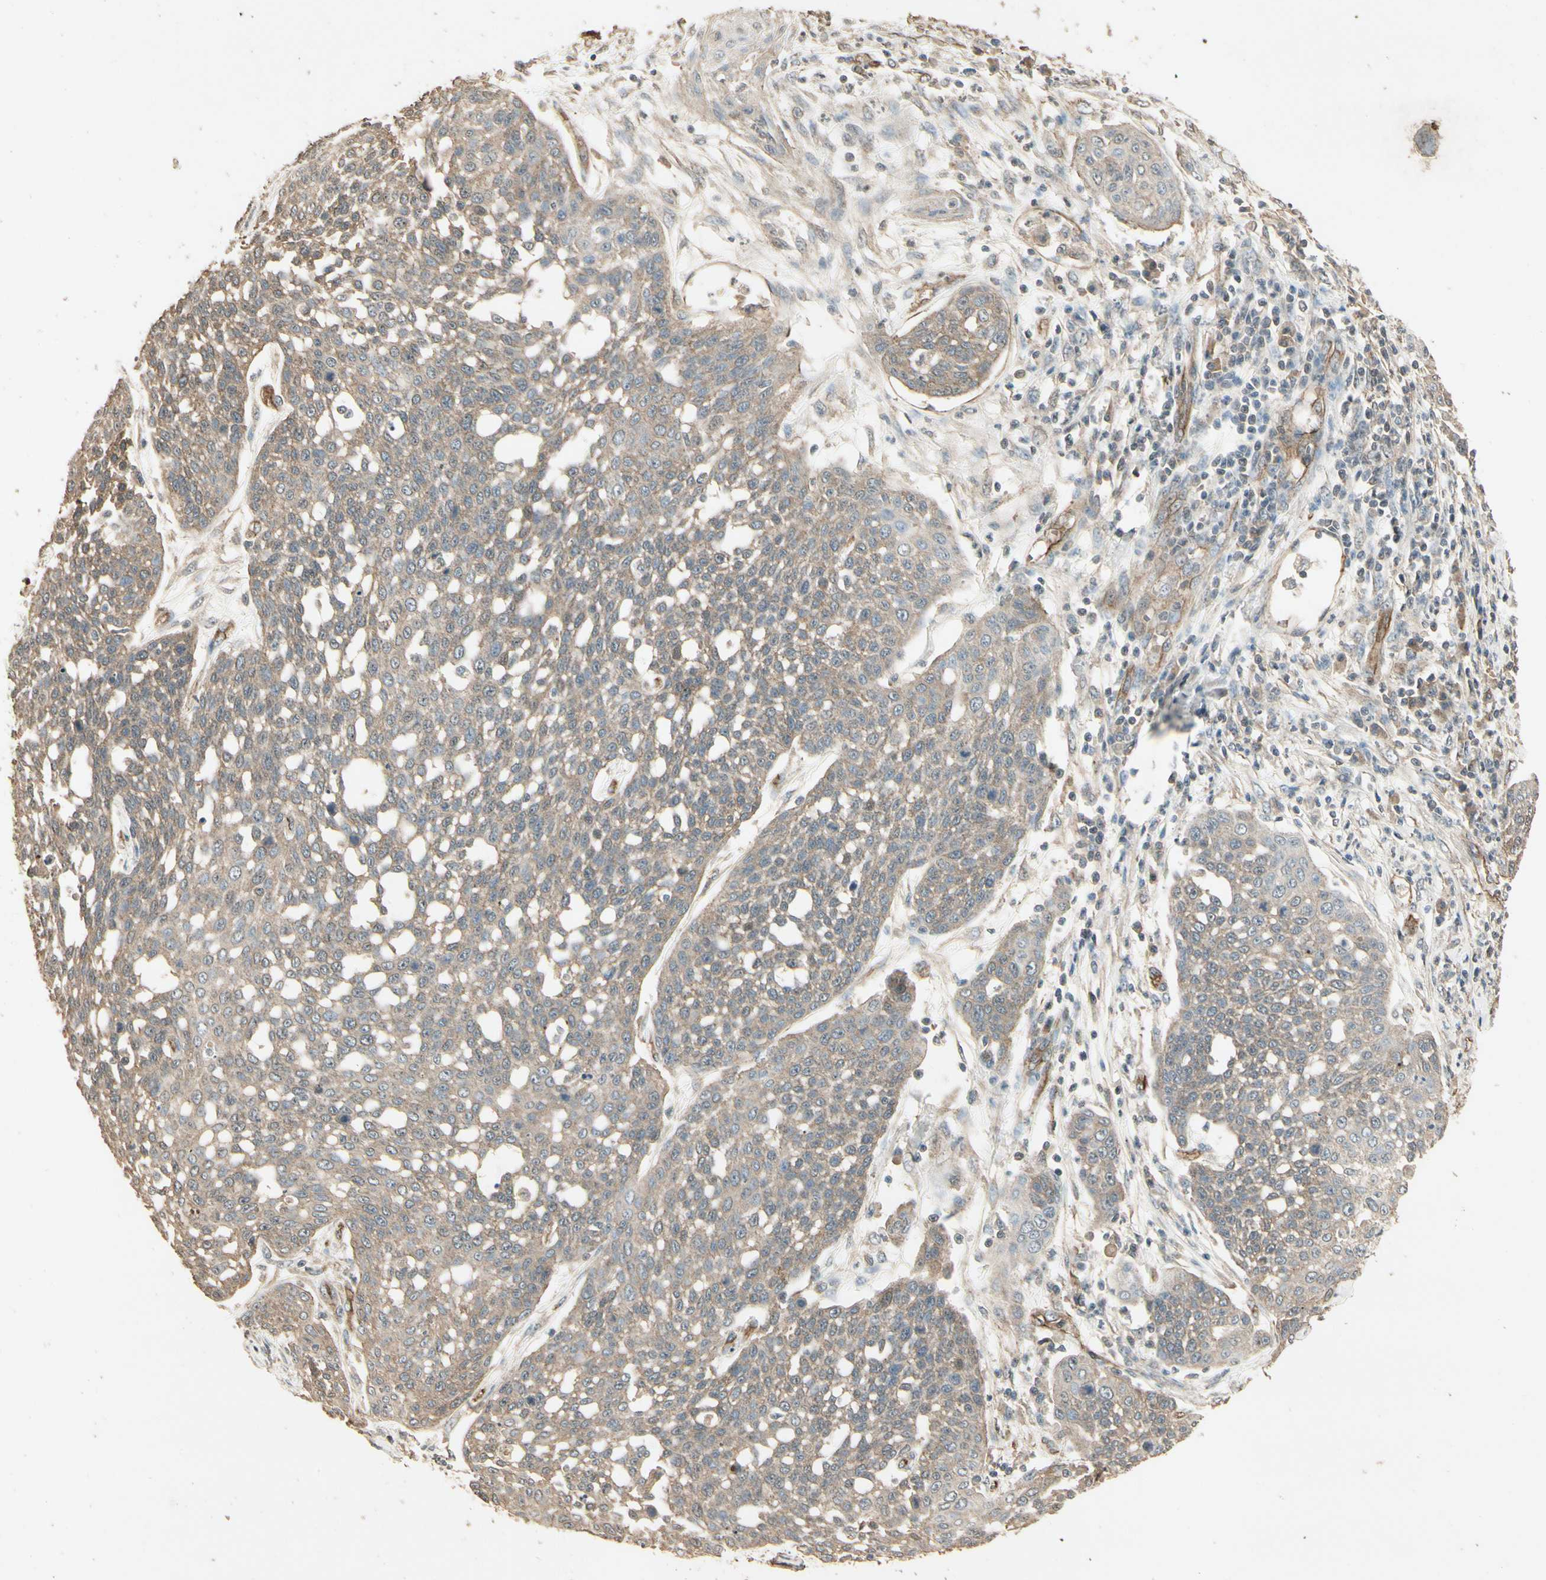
{"staining": {"intensity": "weak", "quantity": "25%-75%", "location": "cytoplasmic/membranous"}, "tissue": "cervical cancer", "cell_type": "Tumor cells", "image_type": "cancer", "snomed": [{"axis": "morphology", "description": "Squamous cell carcinoma, NOS"}, {"axis": "topography", "description": "Cervix"}], "caption": "The micrograph displays a brown stain indicating the presence of a protein in the cytoplasmic/membranous of tumor cells in cervical cancer (squamous cell carcinoma).", "gene": "RNF180", "patient": {"sex": "female", "age": 34}}